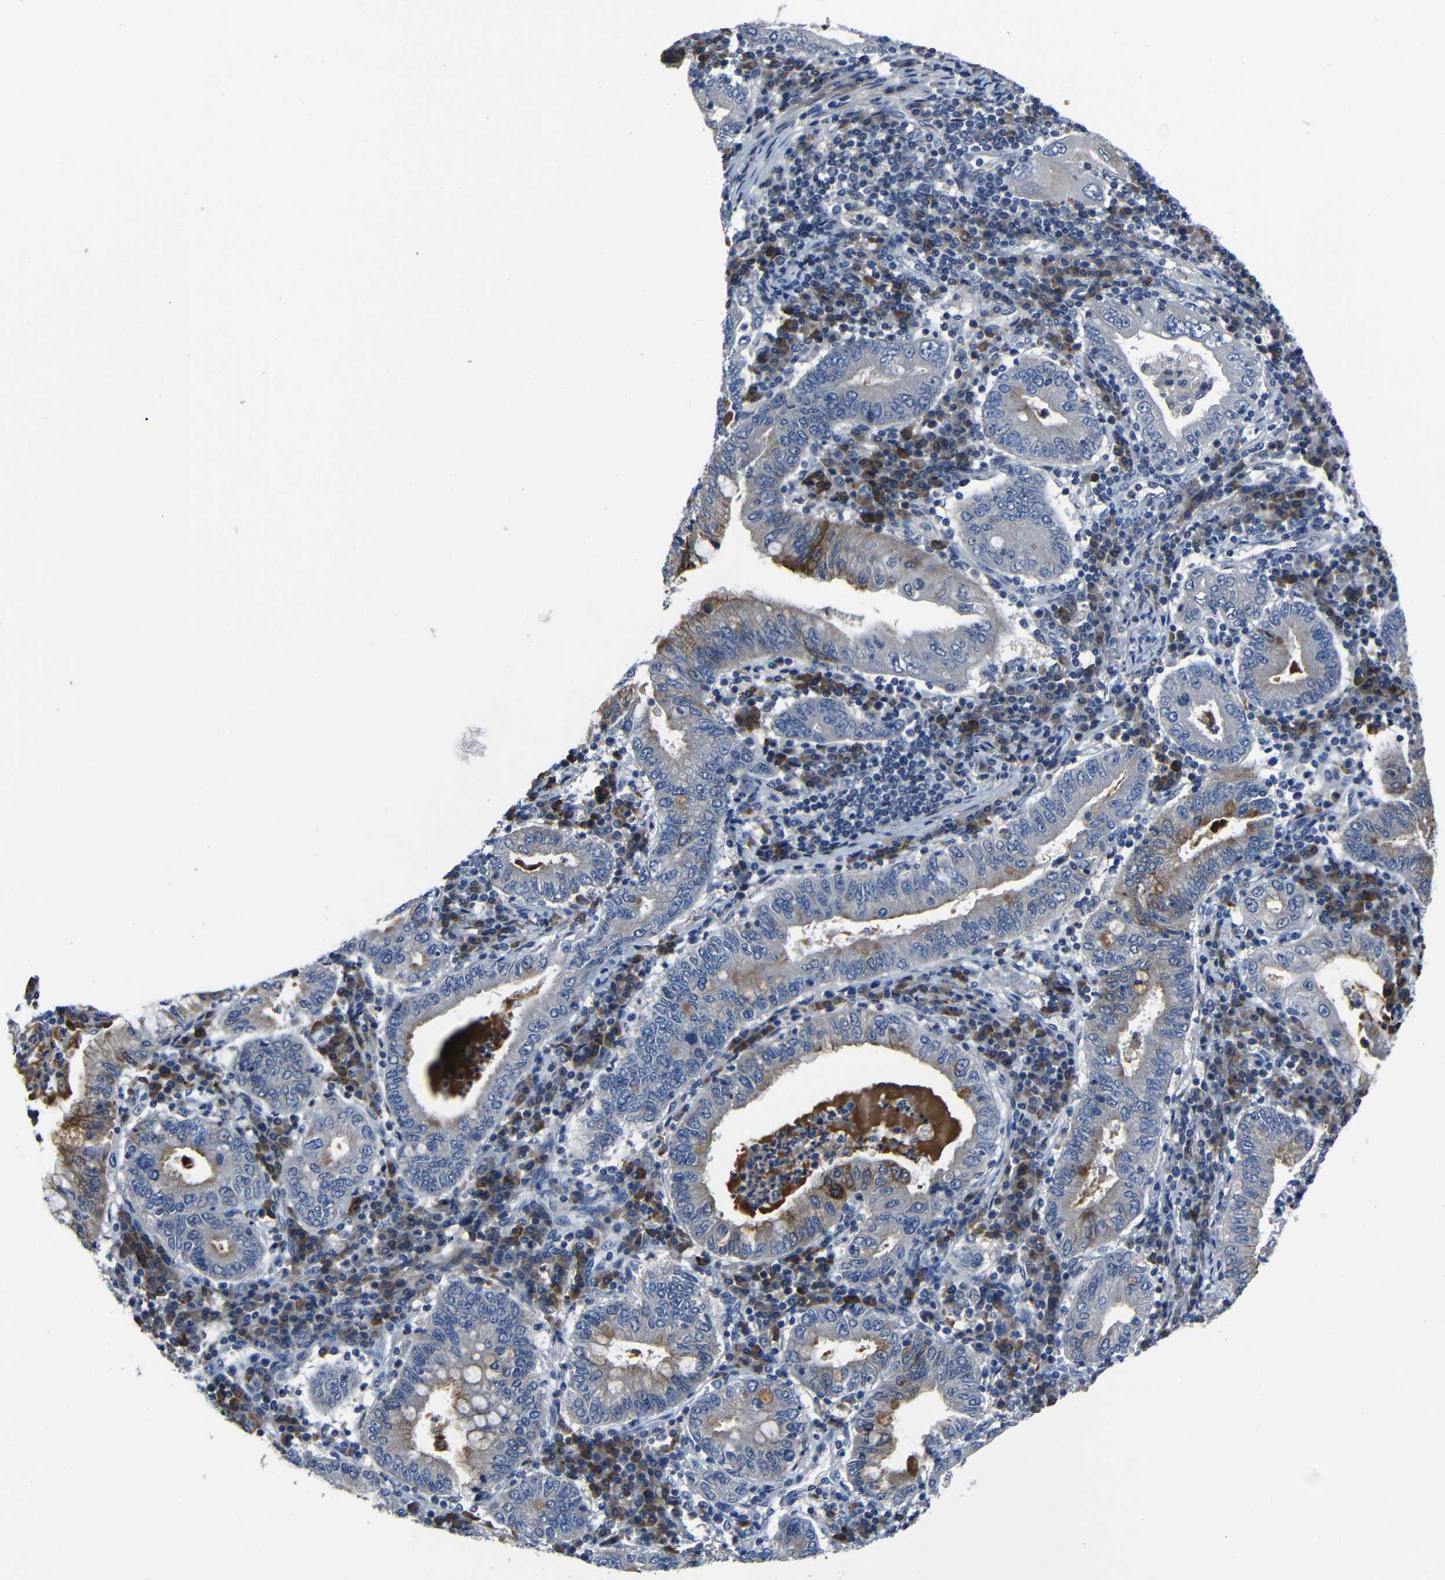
{"staining": {"intensity": "moderate", "quantity": "<25%", "location": "cytoplasmic/membranous"}, "tissue": "stomach cancer", "cell_type": "Tumor cells", "image_type": "cancer", "snomed": [{"axis": "morphology", "description": "Normal tissue, NOS"}, {"axis": "morphology", "description": "Adenocarcinoma, NOS"}, {"axis": "topography", "description": "Esophagus"}, {"axis": "topography", "description": "Stomach, upper"}, {"axis": "topography", "description": "Peripheral nerve tissue"}], "caption": "This histopathology image demonstrates immunohistochemistry (IHC) staining of adenocarcinoma (stomach), with low moderate cytoplasmic/membranous positivity in about <25% of tumor cells.", "gene": "SEMA4B", "patient": {"sex": "male", "age": 62}}